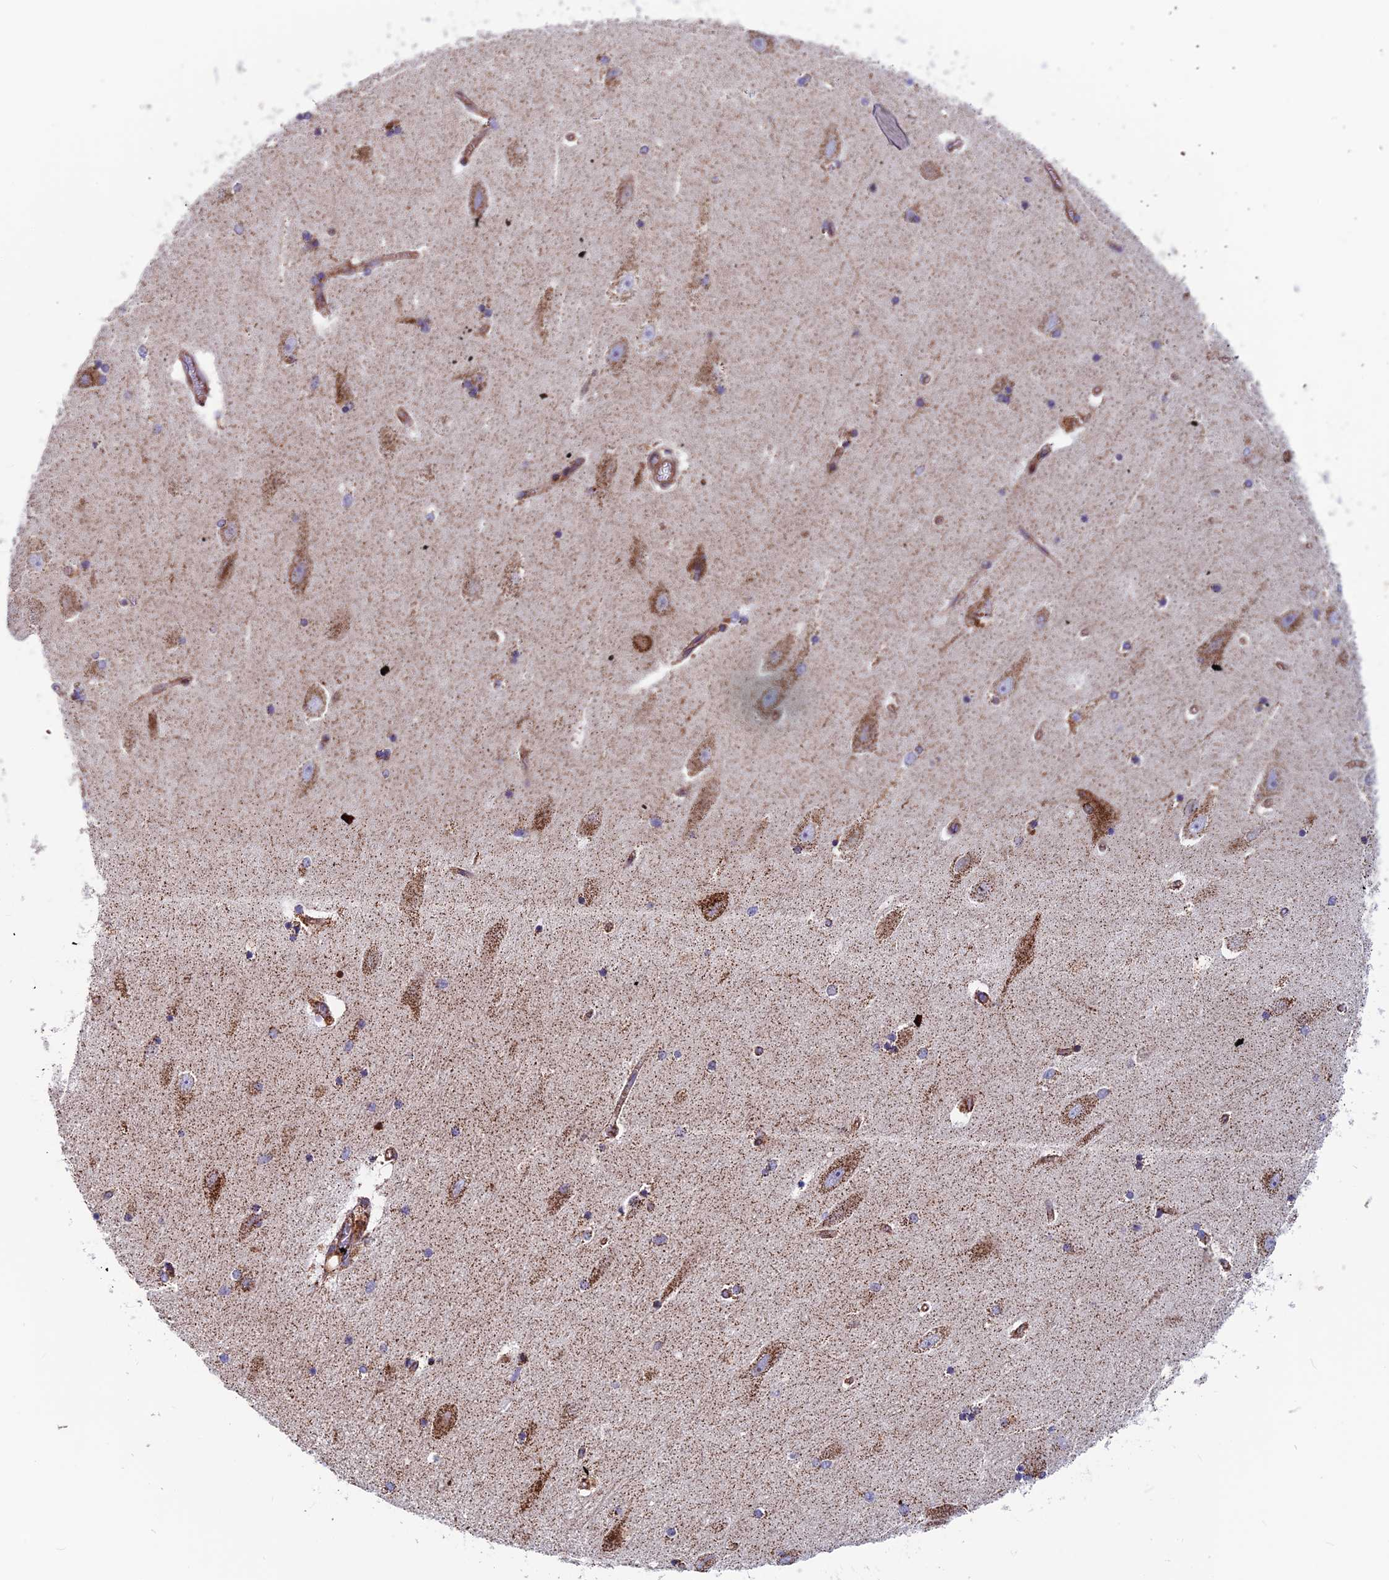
{"staining": {"intensity": "moderate", "quantity": "25%-75%", "location": "cytoplasmic/membranous"}, "tissue": "hippocampus", "cell_type": "Glial cells", "image_type": "normal", "snomed": [{"axis": "morphology", "description": "Normal tissue, NOS"}, {"axis": "topography", "description": "Hippocampus"}], "caption": "Brown immunohistochemical staining in normal hippocampus shows moderate cytoplasmic/membranous staining in approximately 25%-75% of glial cells.", "gene": "MRPS18B", "patient": {"sex": "female", "age": 54}}